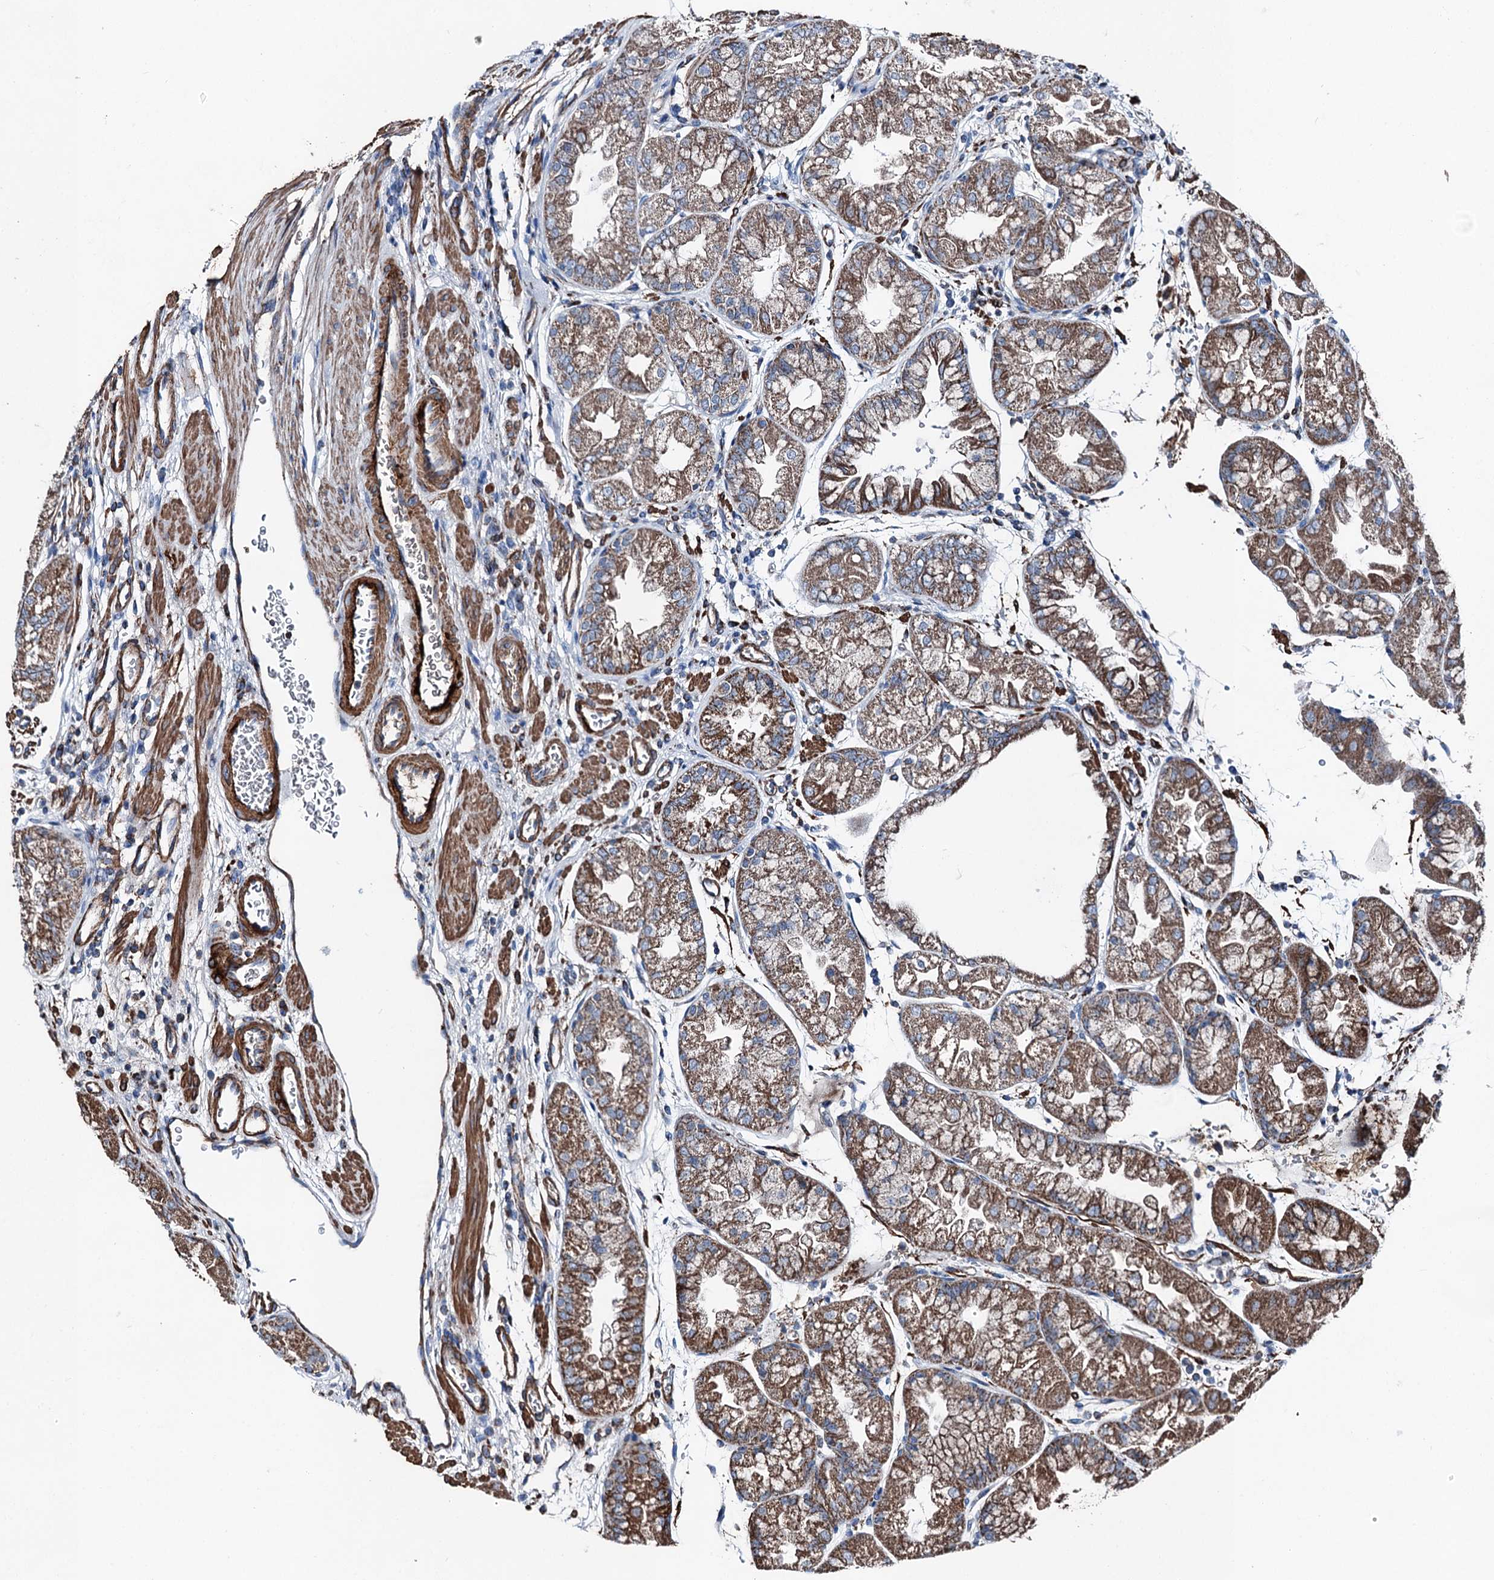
{"staining": {"intensity": "moderate", "quantity": ">75%", "location": "cytoplasmic/membranous"}, "tissue": "stomach", "cell_type": "Glandular cells", "image_type": "normal", "snomed": [{"axis": "morphology", "description": "Normal tissue, NOS"}, {"axis": "topography", "description": "Stomach, upper"}], "caption": "Brown immunohistochemical staining in normal human stomach reveals moderate cytoplasmic/membranous expression in about >75% of glandular cells.", "gene": "DDIAS", "patient": {"sex": "male", "age": 47}}